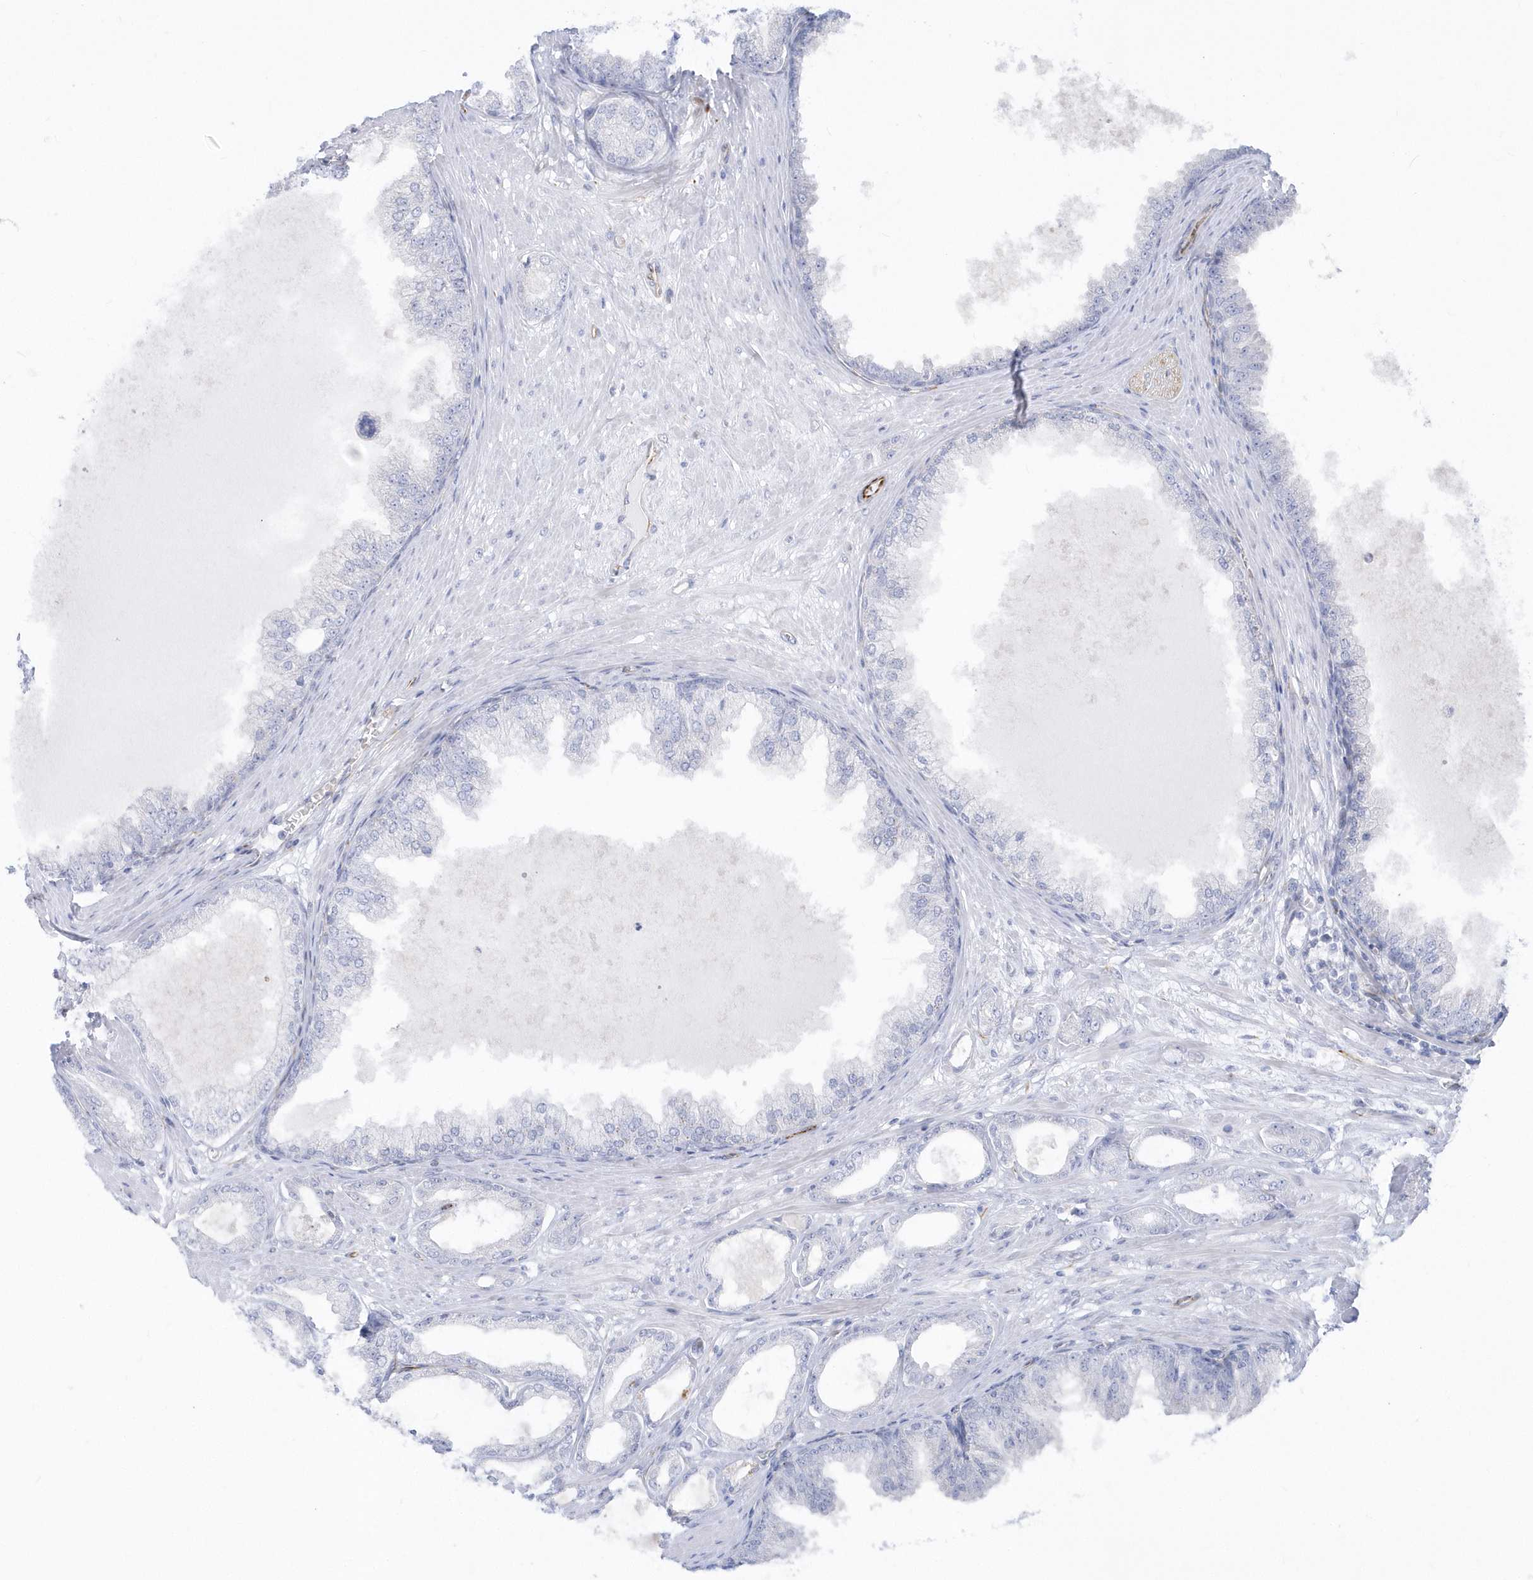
{"staining": {"intensity": "negative", "quantity": "none", "location": "none"}, "tissue": "prostate cancer", "cell_type": "Tumor cells", "image_type": "cancer", "snomed": [{"axis": "morphology", "description": "Adenocarcinoma, Low grade"}, {"axis": "topography", "description": "Prostate"}], "caption": "High power microscopy photomicrograph of an immunohistochemistry histopathology image of prostate adenocarcinoma (low-grade), revealing no significant staining in tumor cells.", "gene": "PPIL6", "patient": {"sex": "male", "age": 63}}